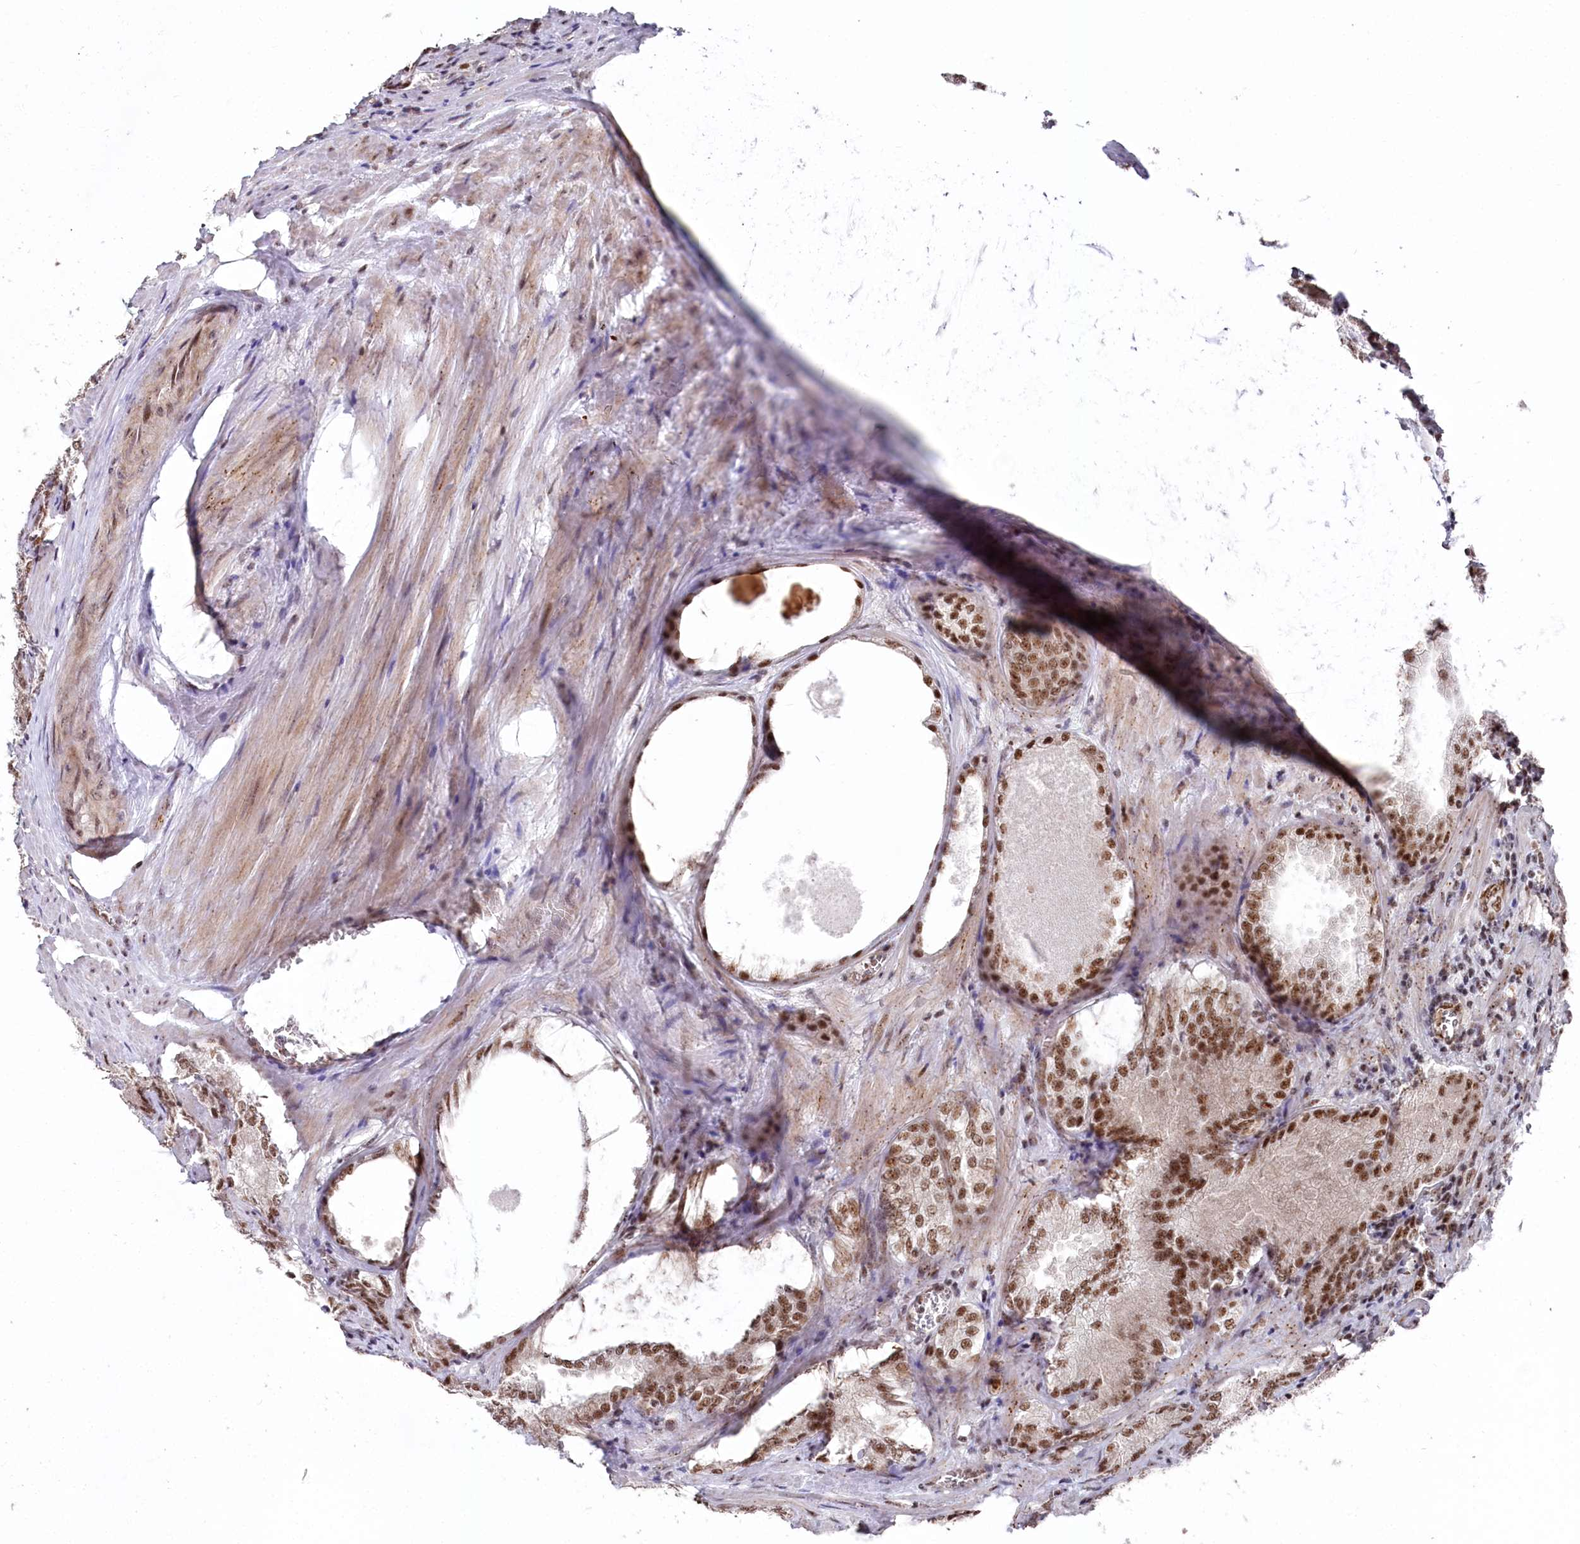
{"staining": {"intensity": "moderate", "quantity": ">75%", "location": "nuclear"}, "tissue": "prostate cancer", "cell_type": "Tumor cells", "image_type": "cancer", "snomed": [{"axis": "morphology", "description": "Adenocarcinoma, High grade"}, {"axis": "topography", "description": "Prostate"}], "caption": "Immunohistochemistry (IHC) (DAB (3,3'-diaminobenzidine)) staining of human prostate cancer shows moderate nuclear protein expression in about >75% of tumor cells.", "gene": "POLR2H", "patient": {"sex": "male", "age": 66}}